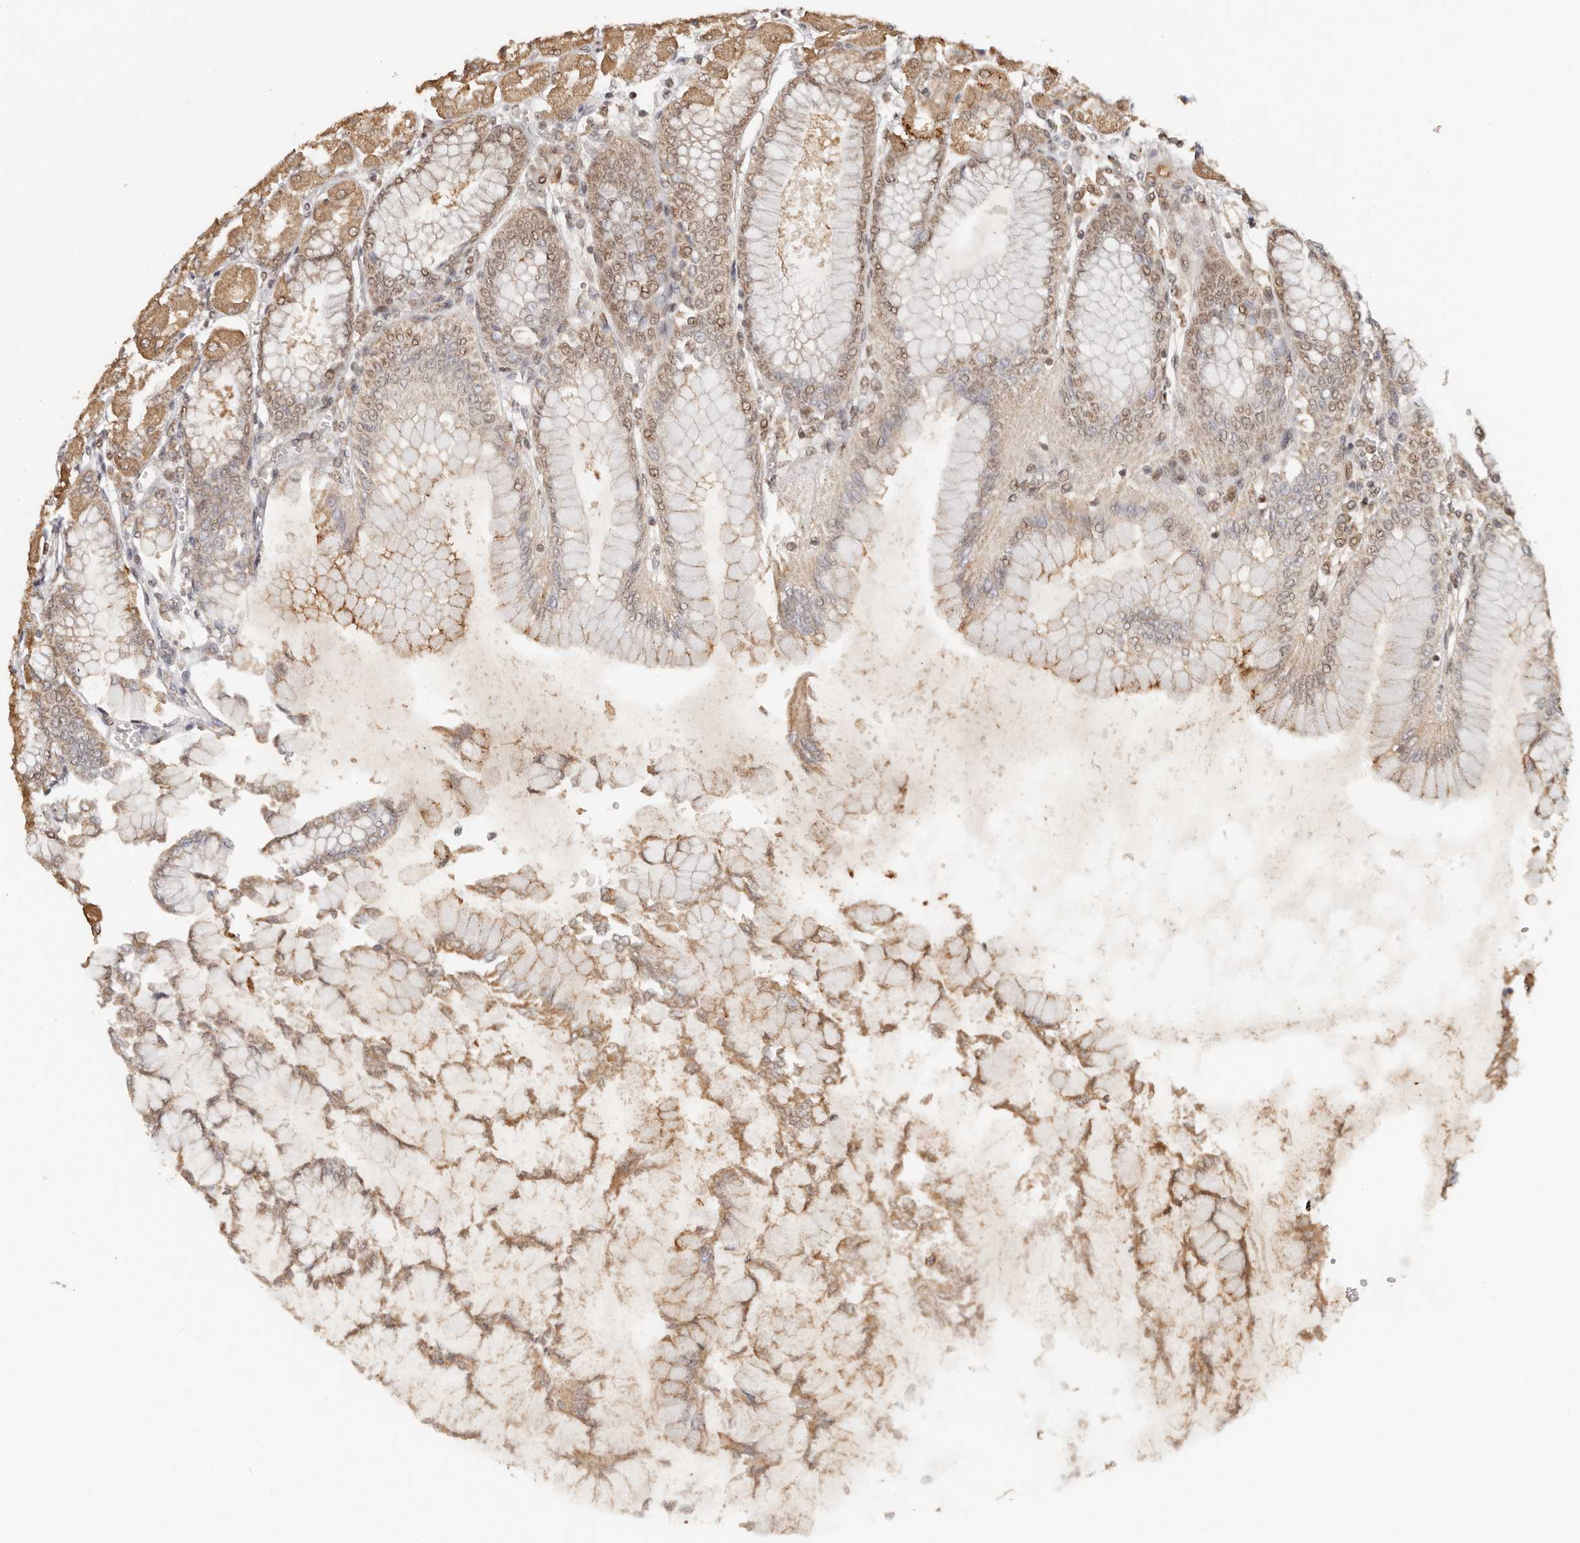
{"staining": {"intensity": "moderate", "quantity": ">75%", "location": "cytoplasmic/membranous,nuclear"}, "tissue": "stomach", "cell_type": "Glandular cells", "image_type": "normal", "snomed": [{"axis": "morphology", "description": "Normal tissue, NOS"}, {"axis": "topography", "description": "Stomach, upper"}], "caption": "Human stomach stained for a protein (brown) shows moderate cytoplasmic/membranous,nuclear positive staining in about >75% of glandular cells.", "gene": "SEC14L1", "patient": {"sex": "female", "age": 56}}